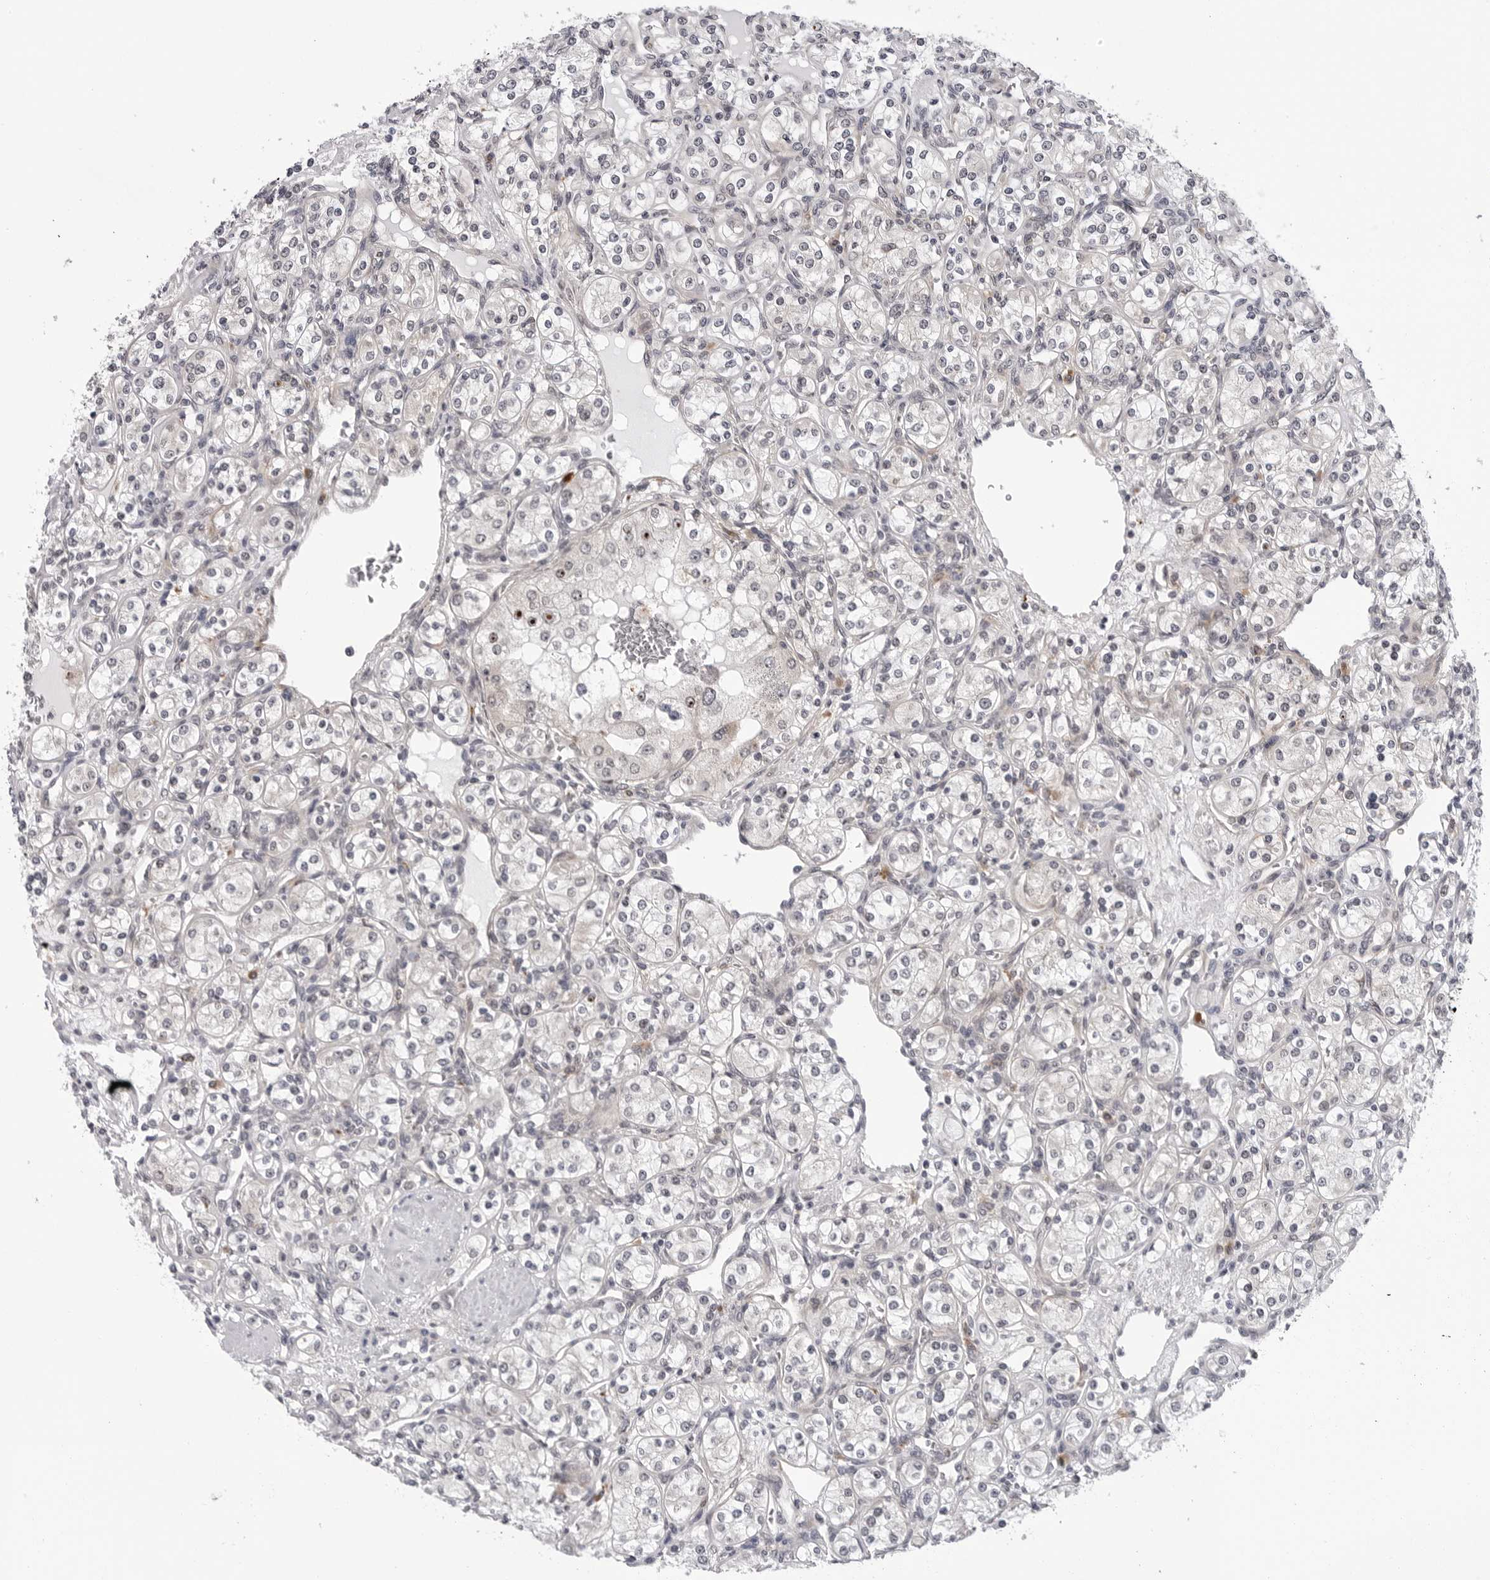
{"staining": {"intensity": "negative", "quantity": "none", "location": "none"}, "tissue": "renal cancer", "cell_type": "Tumor cells", "image_type": "cancer", "snomed": [{"axis": "morphology", "description": "Adenocarcinoma, NOS"}, {"axis": "topography", "description": "Kidney"}], "caption": "High magnification brightfield microscopy of adenocarcinoma (renal) stained with DAB (brown) and counterstained with hematoxylin (blue): tumor cells show no significant positivity. (Brightfield microscopy of DAB (3,3'-diaminobenzidine) IHC at high magnification).", "gene": "KIAA1614", "patient": {"sex": "male", "age": 77}}